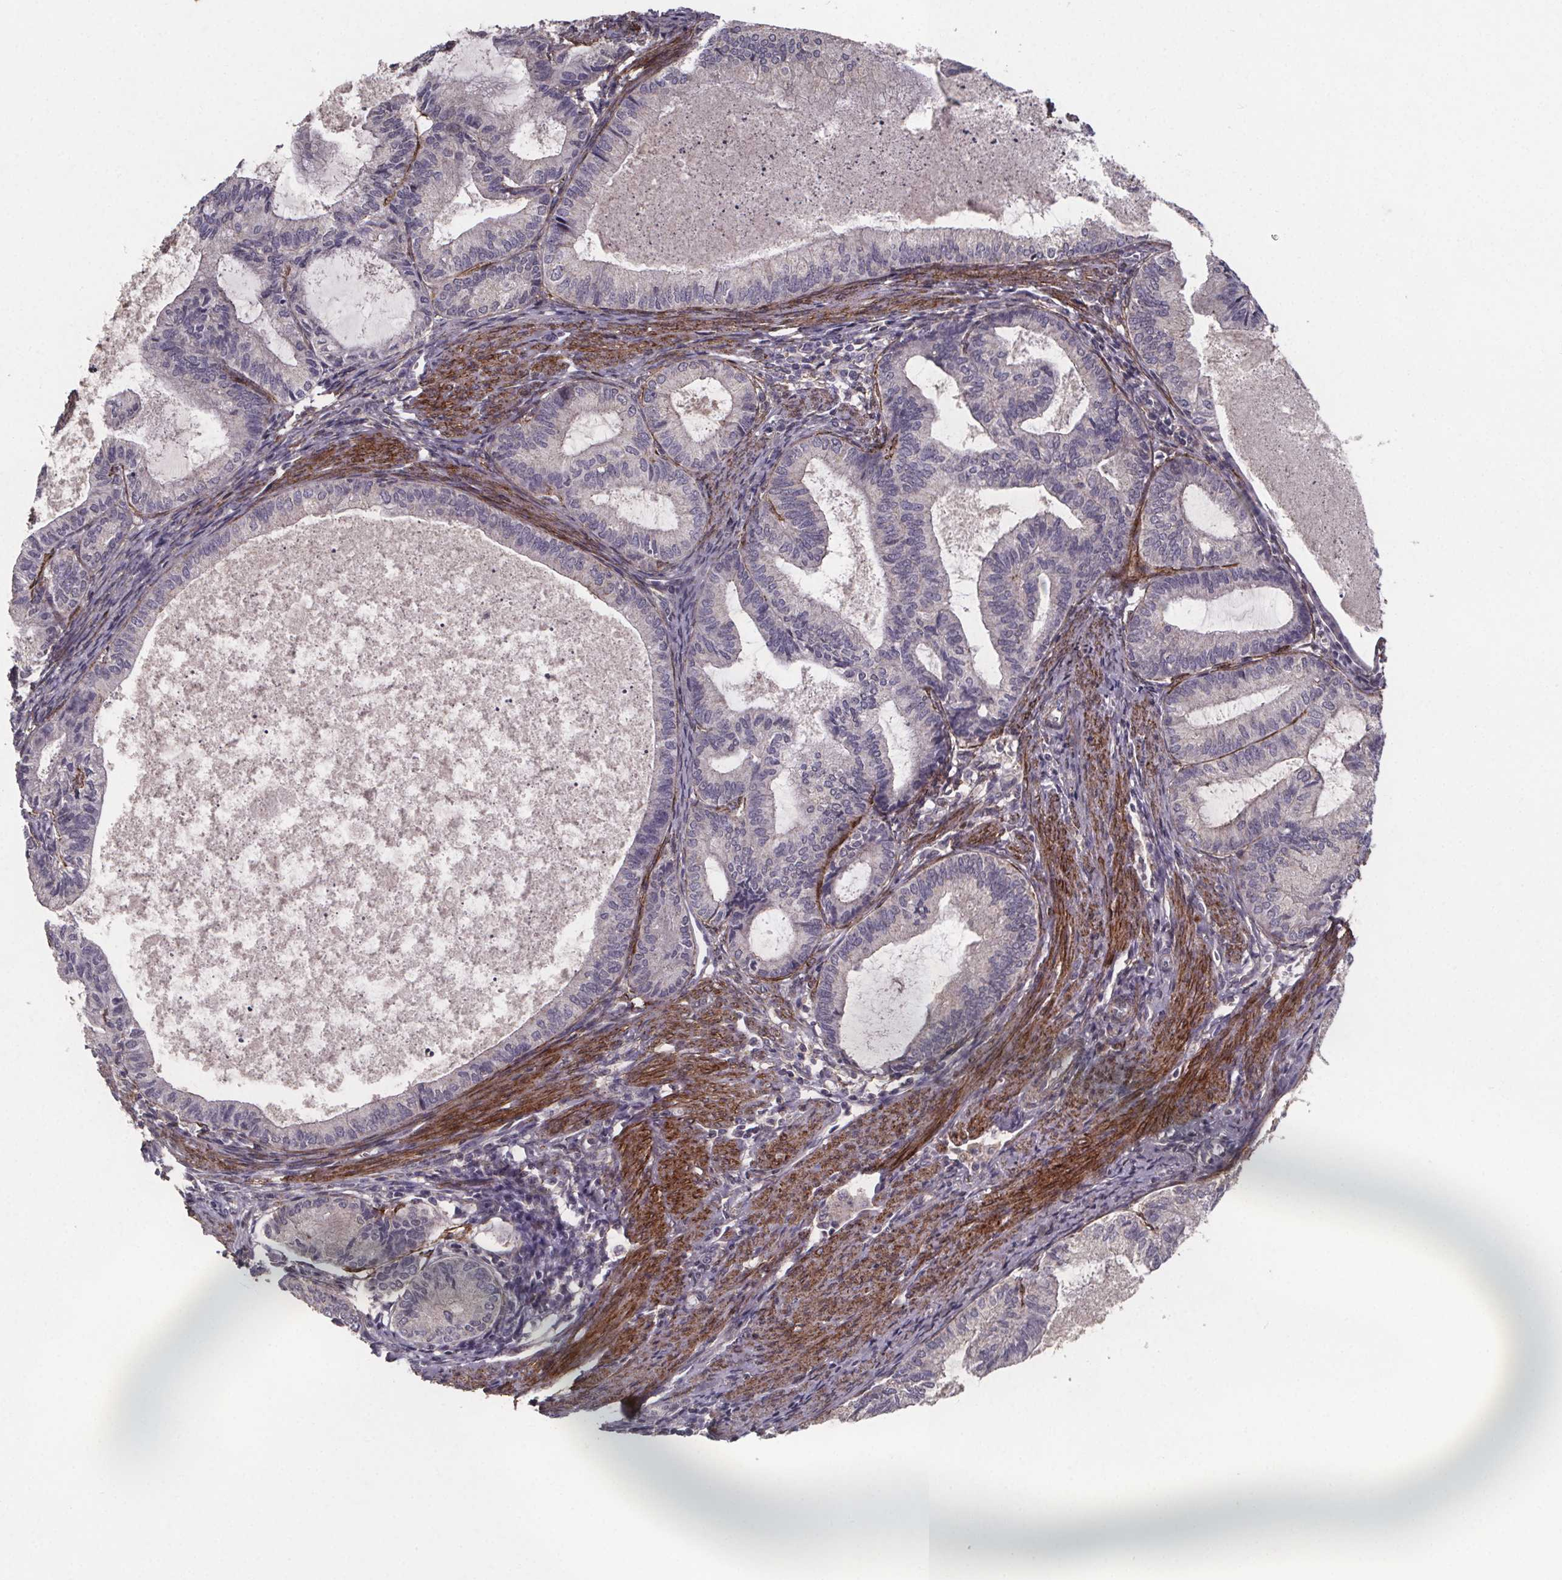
{"staining": {"intensity": "negative", "quantity": "none", "location": "none"}, "tissue": "endometrial cancer", "cell_type": "Tumor cells", "image_type": "cancer", "snomed": [{"axis": "morphology", "description": "Adenocarcinoma, NOS"}, {"axis": "topography", "description": "Endometrium"}], "caption": "DAB immunohistochemical staining of endometrial cancer (adenocarcinoma) shows no significant staining in tumor cells.", "gene": "PALLD", "patient": {"sex": "female", "age": 86}}